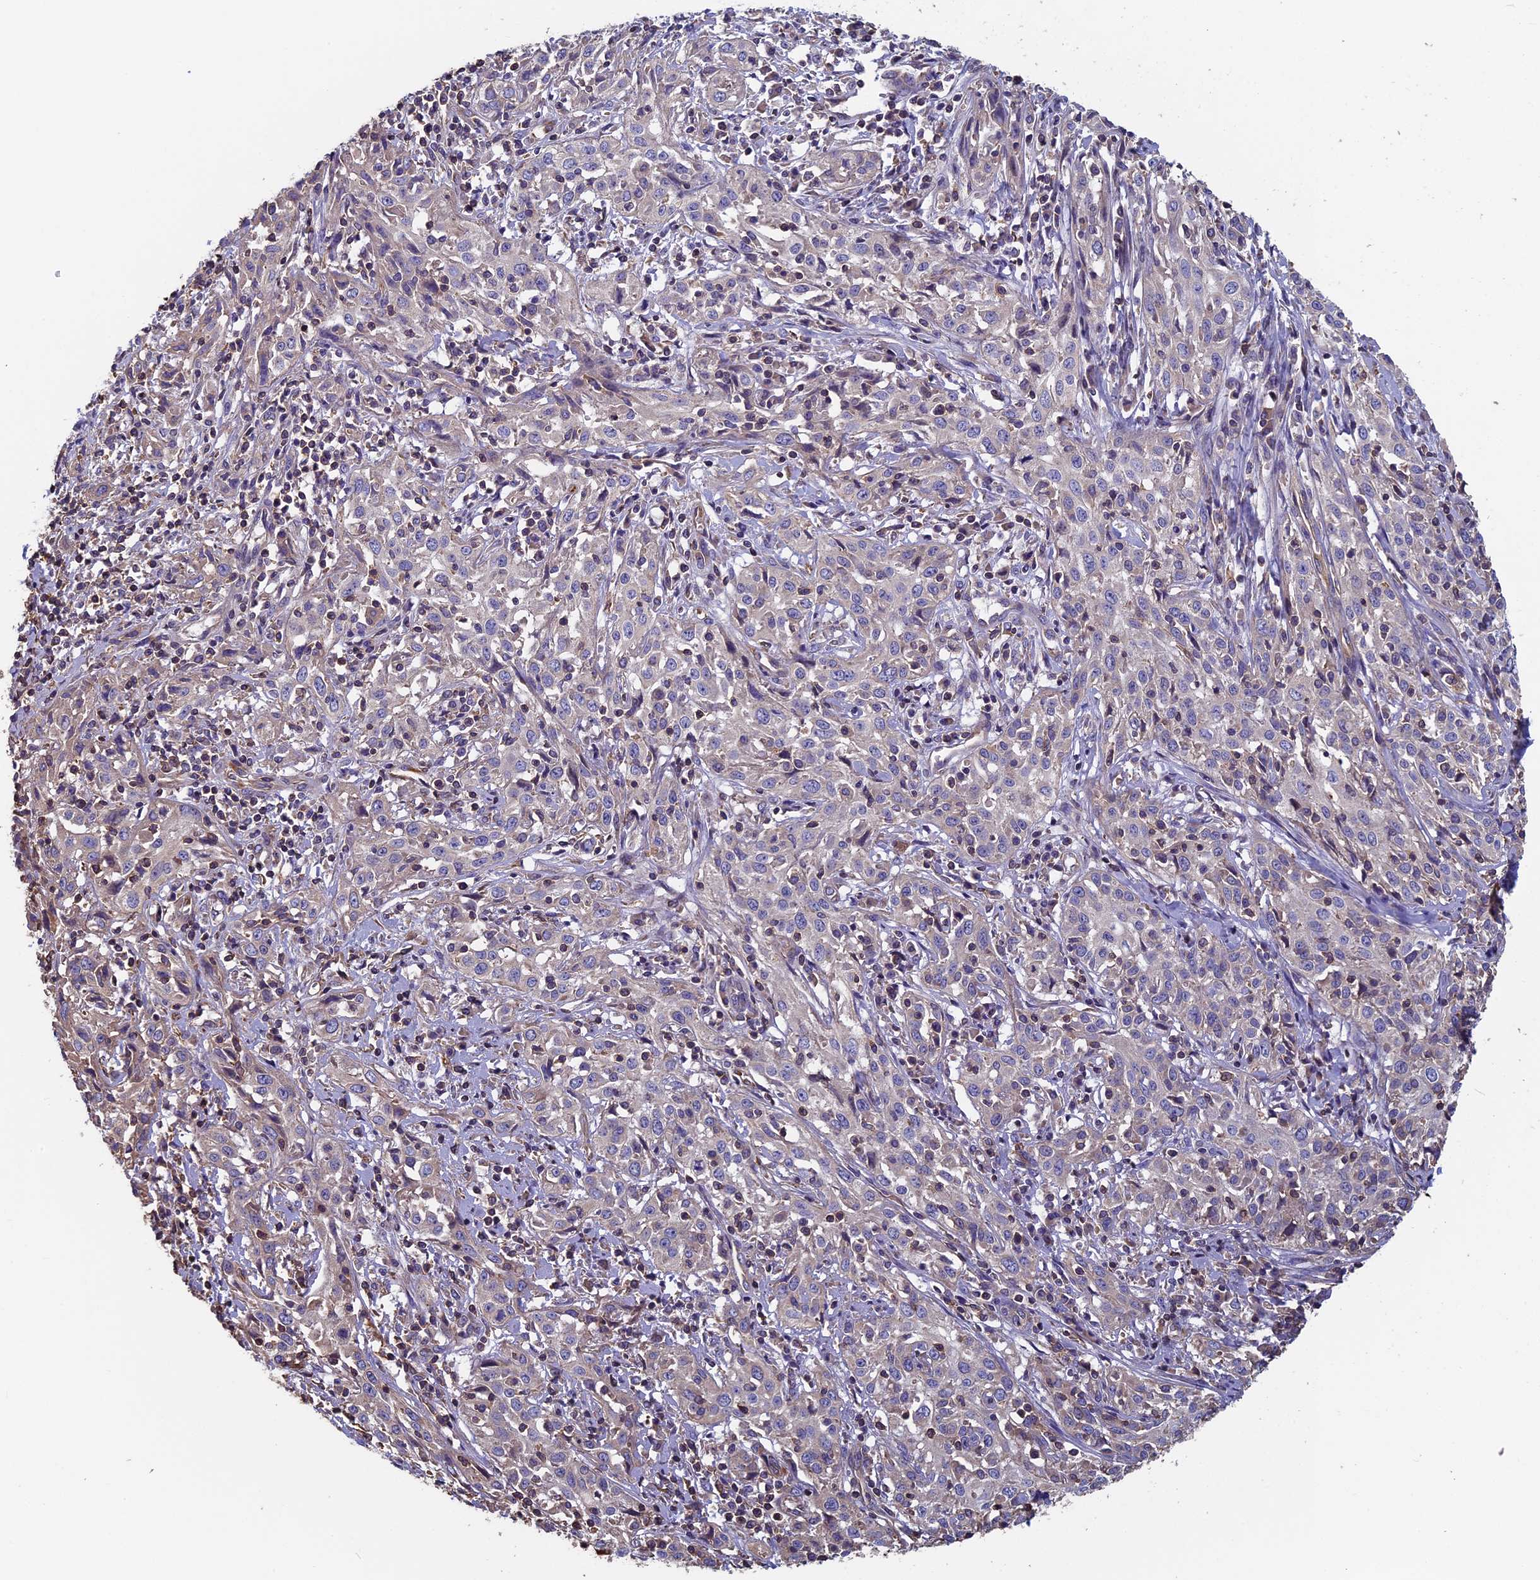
{"staining": {"intensity": "weak", "quantity": "<25%", "location": "cytoplasmic/membranous"}, "tissue": "cervical cancer", "cell_type": "Tumor cells", "image_type": "cancer", "snomed": [{"axis": "morphology", "description": "Squamous cell carcinoma, NOS"}, {"axis": "topography", "description": "Cervix"}], "caption": "IHC histopathology image of neoplastic tissue: cervical squamous cell carcinoma stained with DAB shows no significant protein staining in tumor cells.", "gene": "CCDC153", "patient": {"sex": "female", "age": 57}}